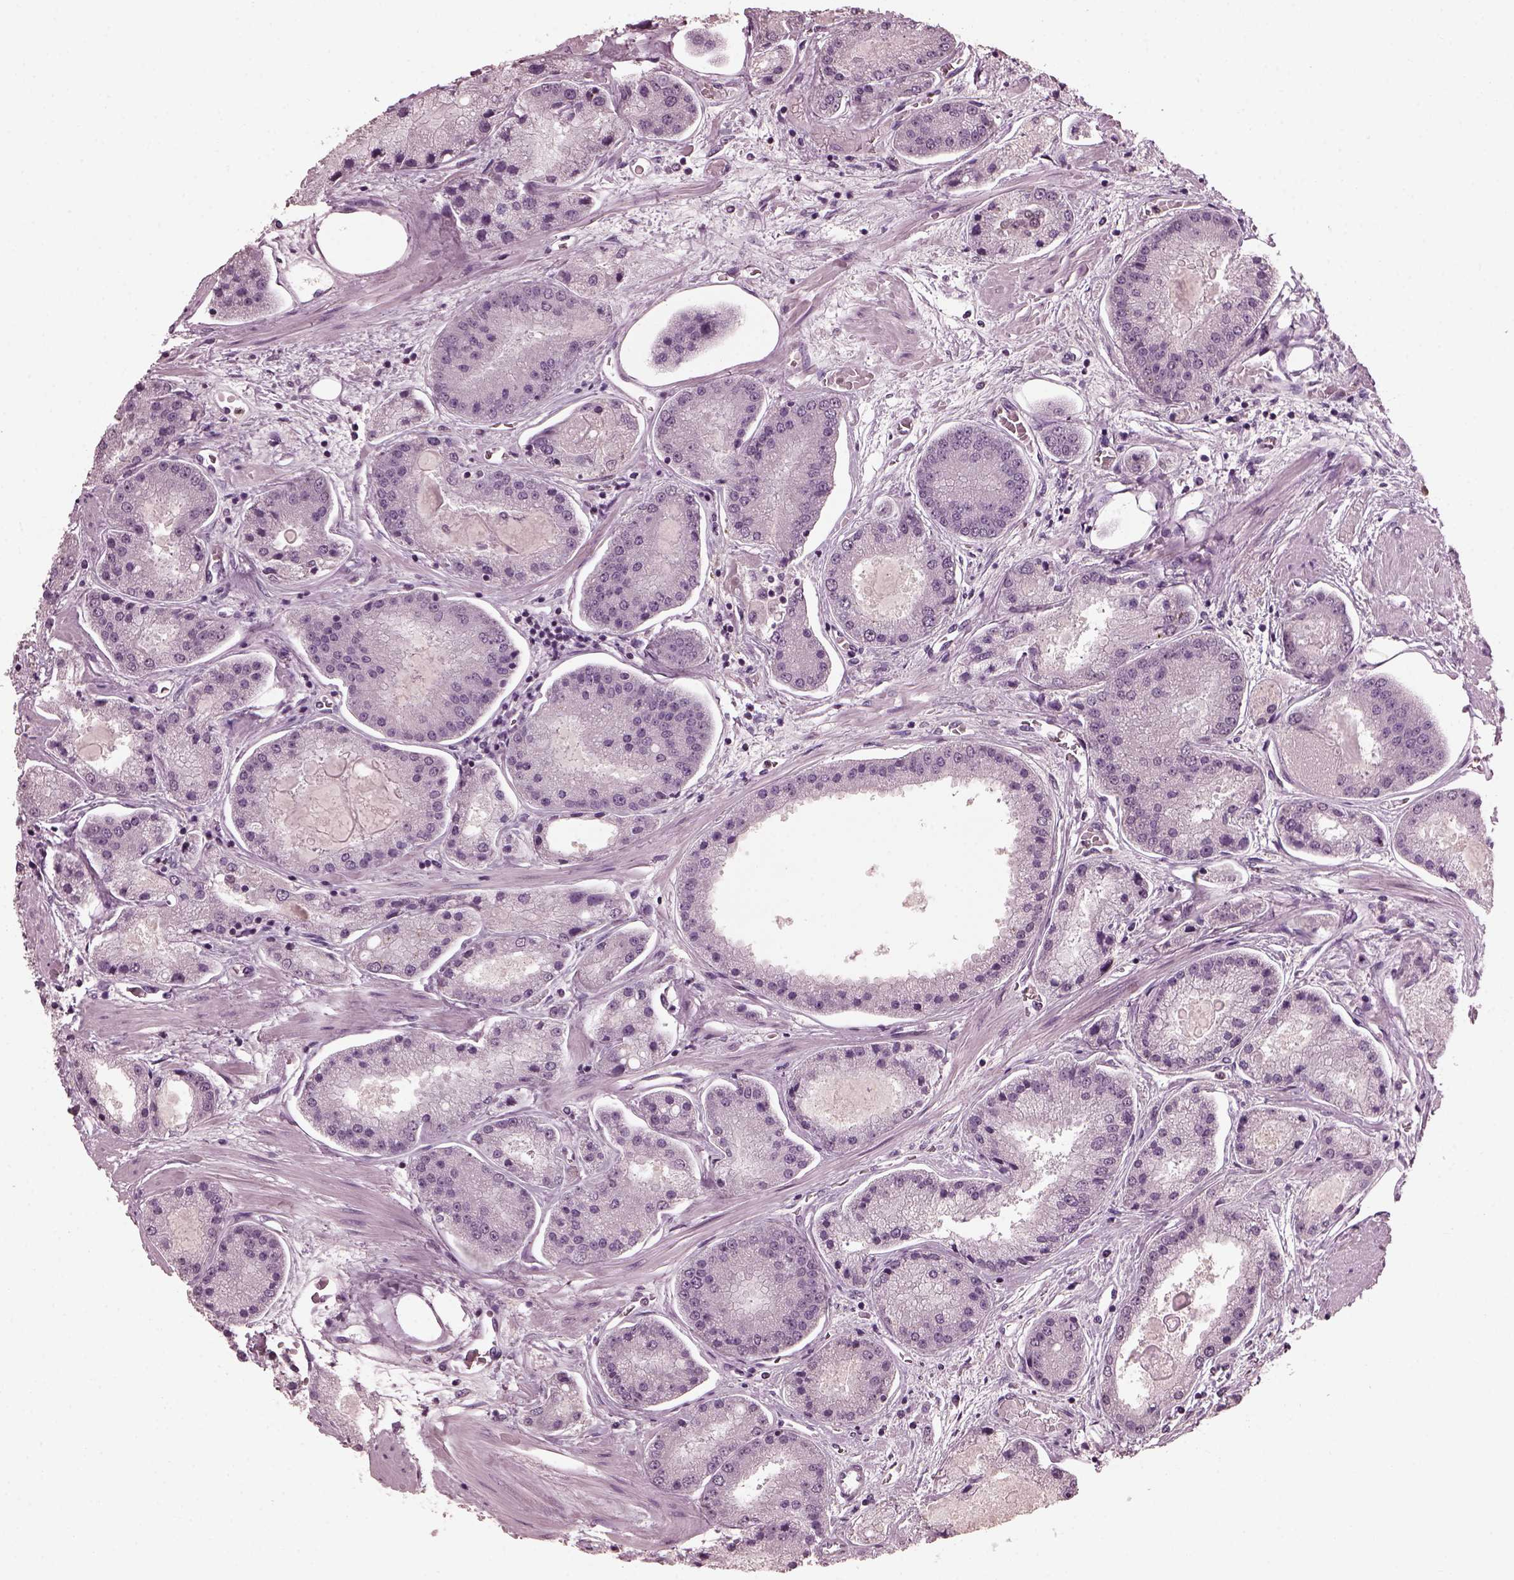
{"staining": {"intensity": "negative", "quantity": "none", "location": "none"}, "tissue": "prostate cancer", "cell_type": "Tumor cells", "image_type": "cancer", "snomed": [{"axis": "morphology", "description": "Adenocarcinoma, High grade"}, {"axis": "topography", "description": "Prostate"}], "caption": "IHC image of neoplastic tissue: human prostate cancer (high-grade adenocarcinoma) stained with DAB shows no significant protein staining in tumor cells. Brightfield microscopy of immunohistochemistry stained with DAB (brown) and hematoxylin (blue), captured at high magnification.", "gene": "TSKS", "patient": {"sex": "male", "age": 67}}